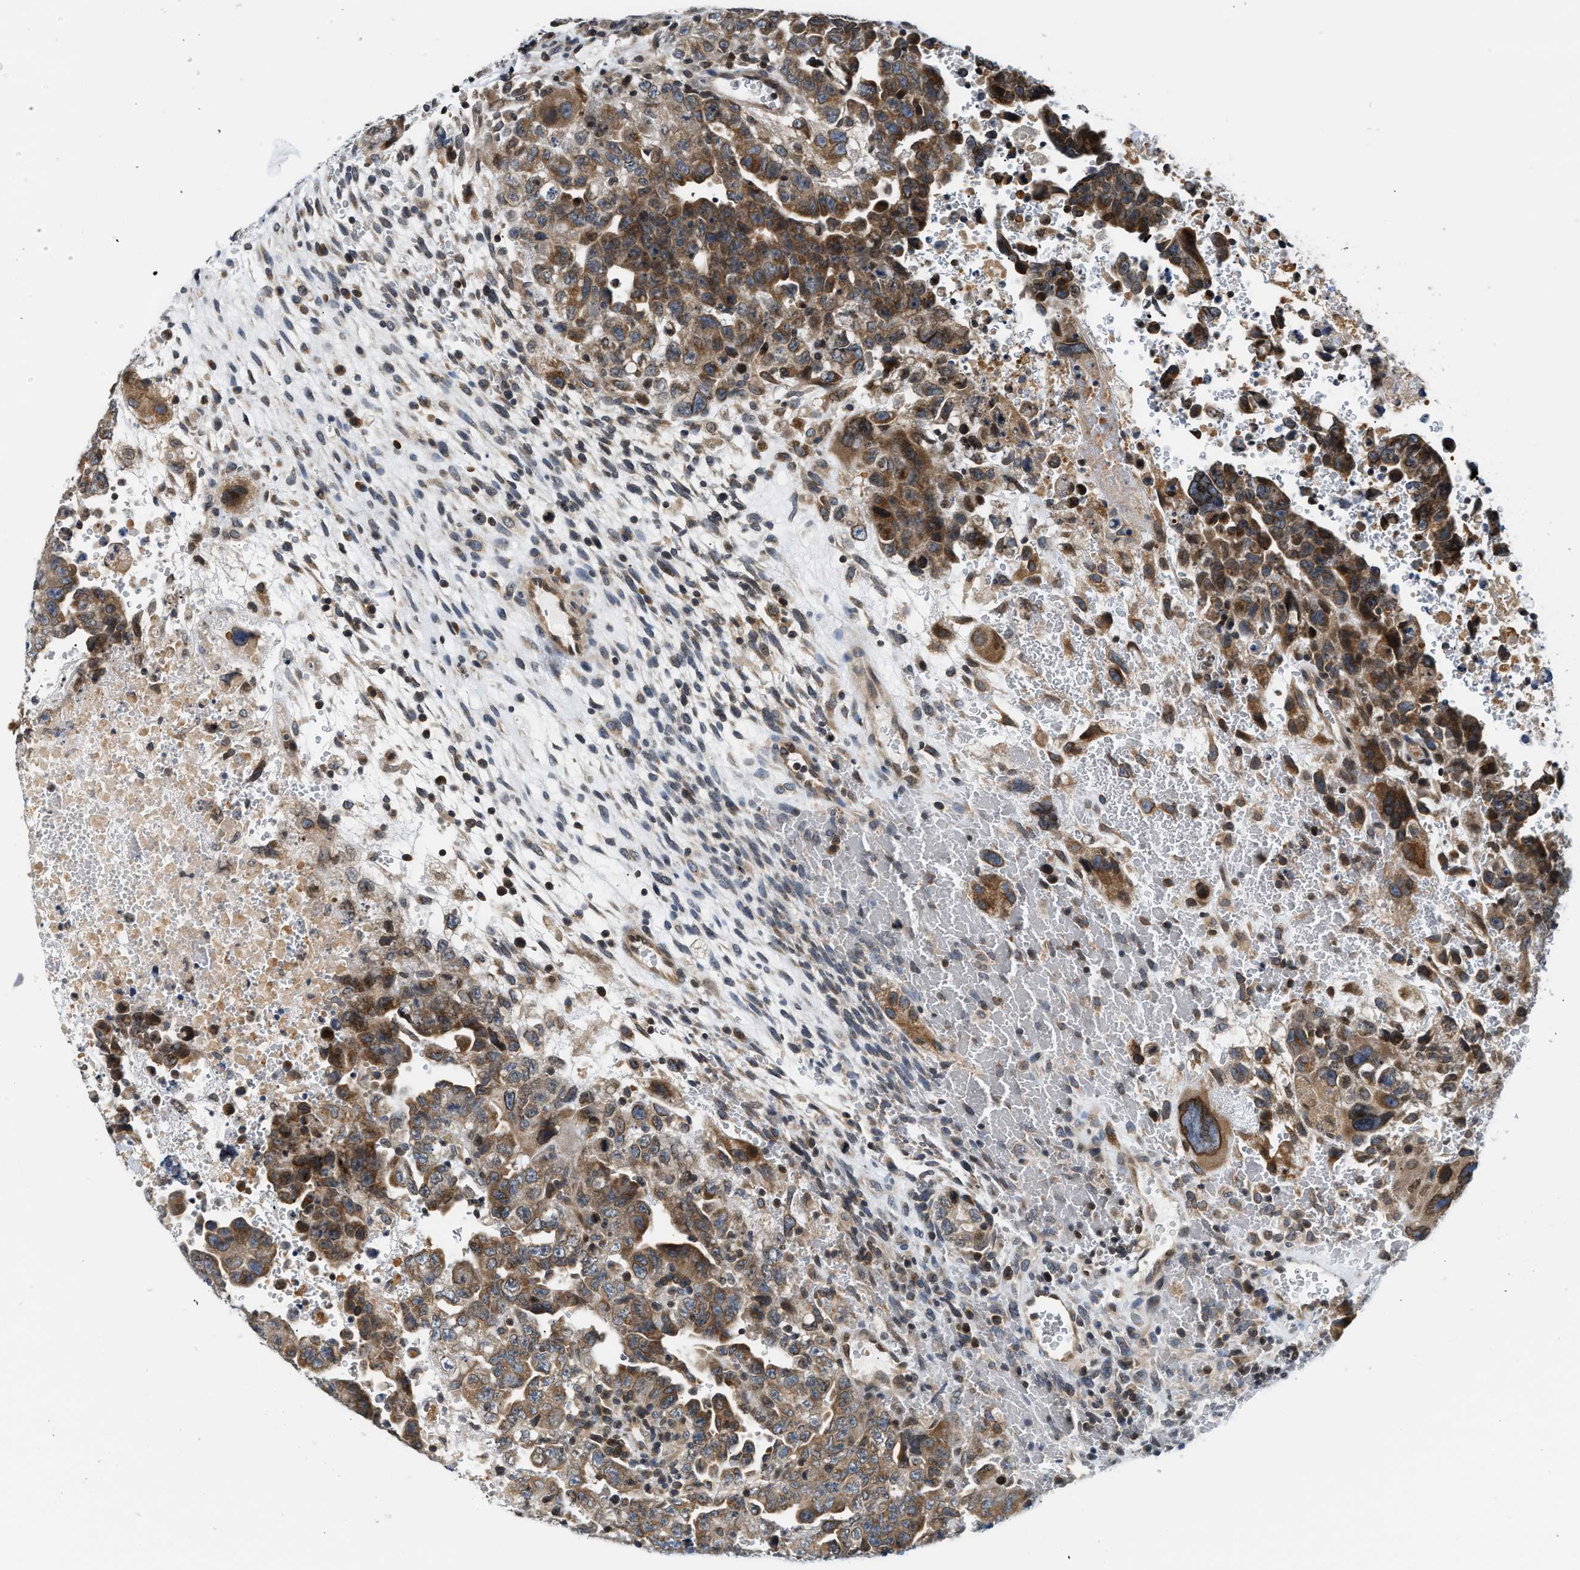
{"staining": {"intensity": "moderate", "quantity": ">75%", "location": "cytoplasmic/membranous"}, "tissue": "testis cancer", "cell_type": "Tumor cells", "image_type": "cancer", "snomed": [{"axis": "morphology", "description": "Carcinoma, Embryonal, NOS"}, {"axis": "topography", "description": "Testis"}], "caption": "The photomicrograph exhibits a brown stain indicating the presence of a protein in the cytoplasmic/membranous of tumor cells in testis embryonal carcinoma.", "gene": "RAB29", "patient": {"sex": "male", "age": 28}}